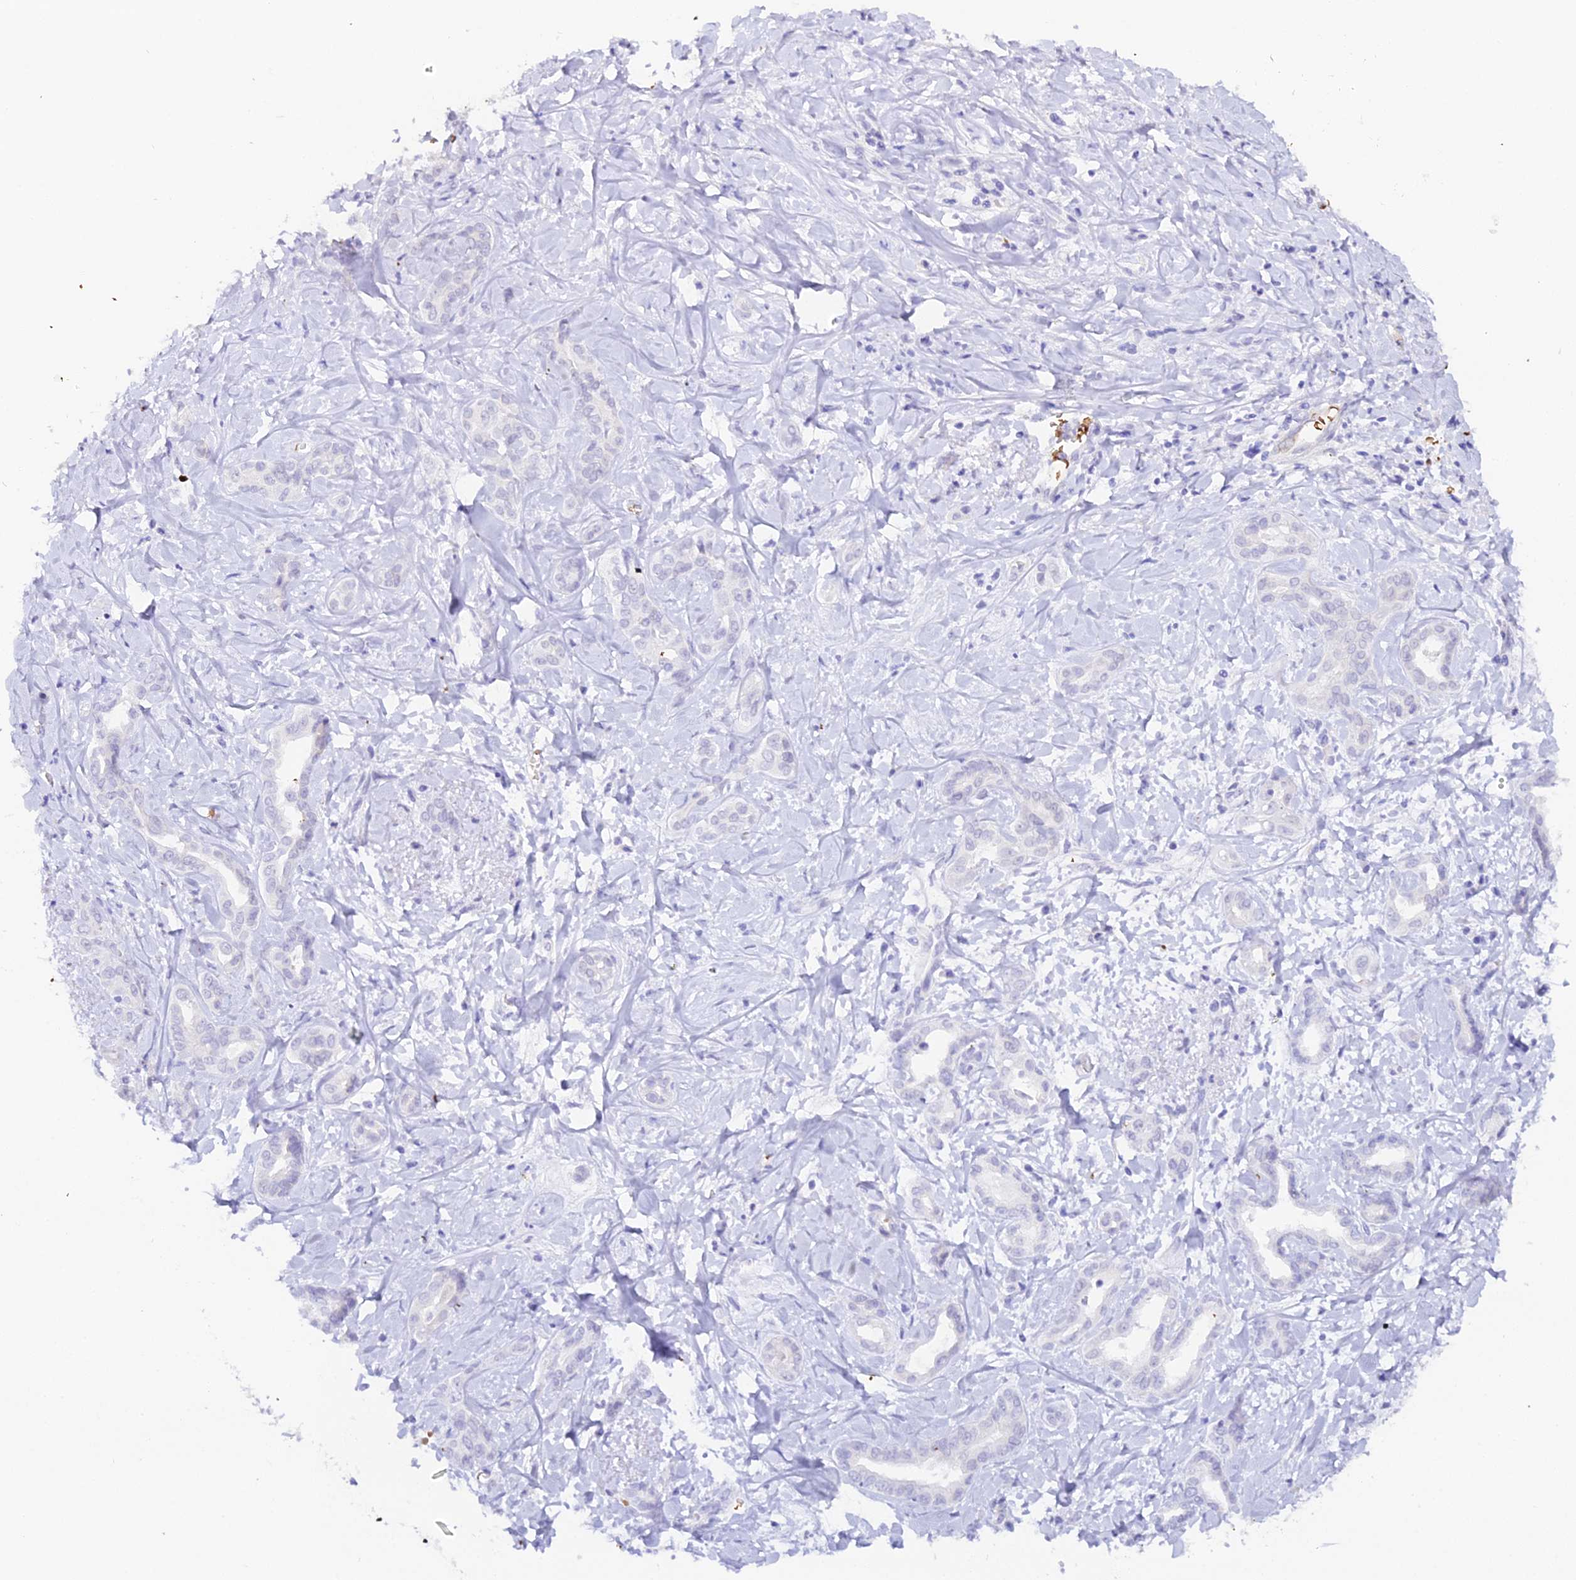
{"staining": {"intensity": "negative", "quantity": "none", "location": "none"}, "tissue": "liver cancer", "cell_type": "Tumor cells", "image_type": "cancer", "snomed": [{"axis": "morphology", "description": "Cholangiocarcinoma"}, {"axis": "topography", "description": "Liver"}], "caption": "High magnification brightfield microscopy of liver cholangiocarcinoma stained with DAB (3,3'-diaminobenzidine) (brown) and counterstained with hematoxylin (blue): tumor cells show no significant positivity.", "gene": "CFAP45", "patient": {"sex": "female", "age": 77}}